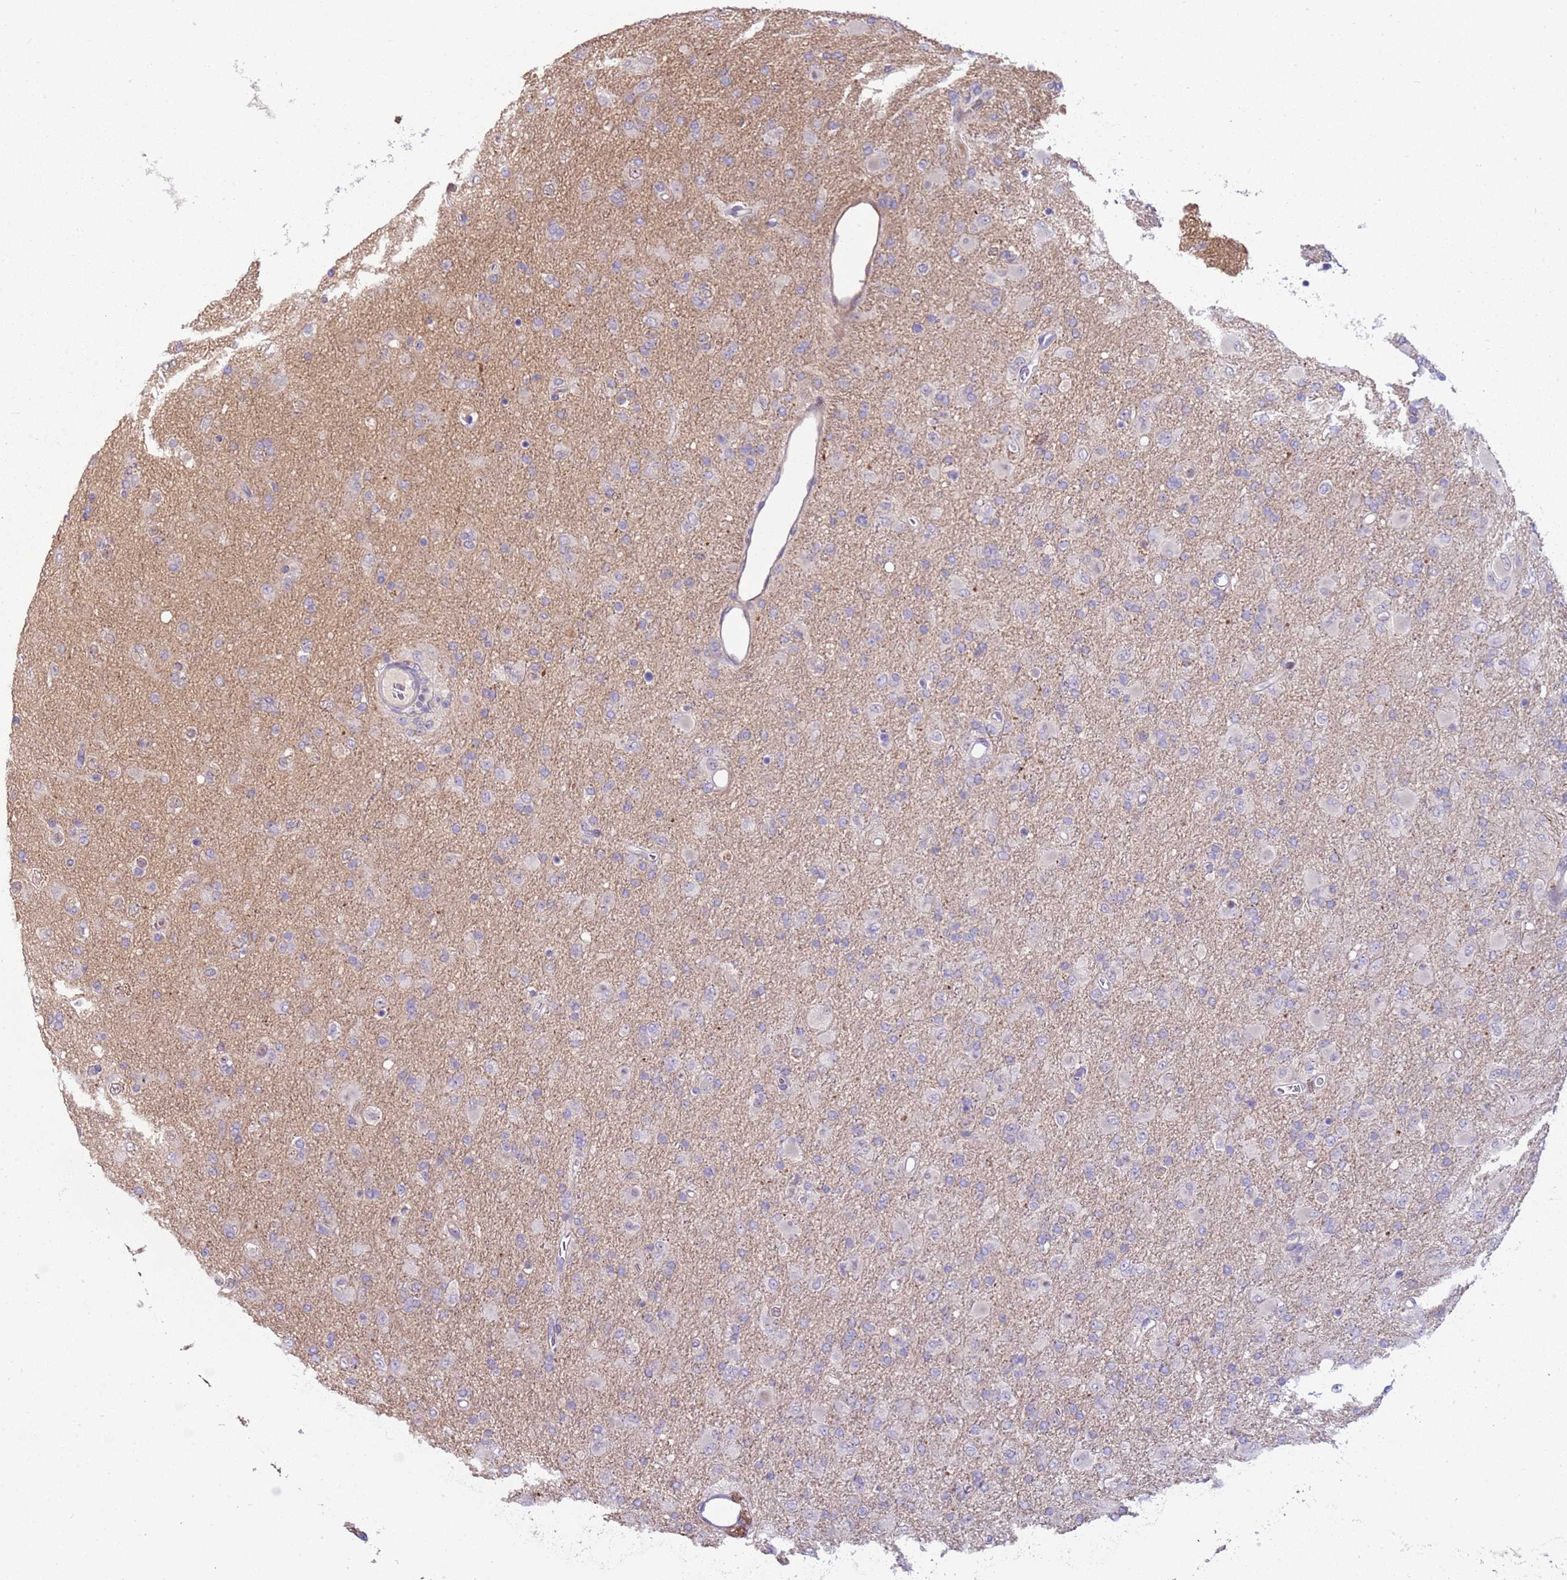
{"staining": {"intensity": "negative", "quantity": "none", "location": "none"}, "tissue": "glioma", "cell_type": "Tumor cells", "image_type": "cancer", "snomed": [{"axis": "morphology", "description": "Glioma, malignant, Low grade"}, {"axis": "topography", "description": "Brain"}], "caption": "There is no significant staining in tumor cells of glioma.", "gene": "ARHGAP5", "patient": {"sex": "male", "age": 65}}